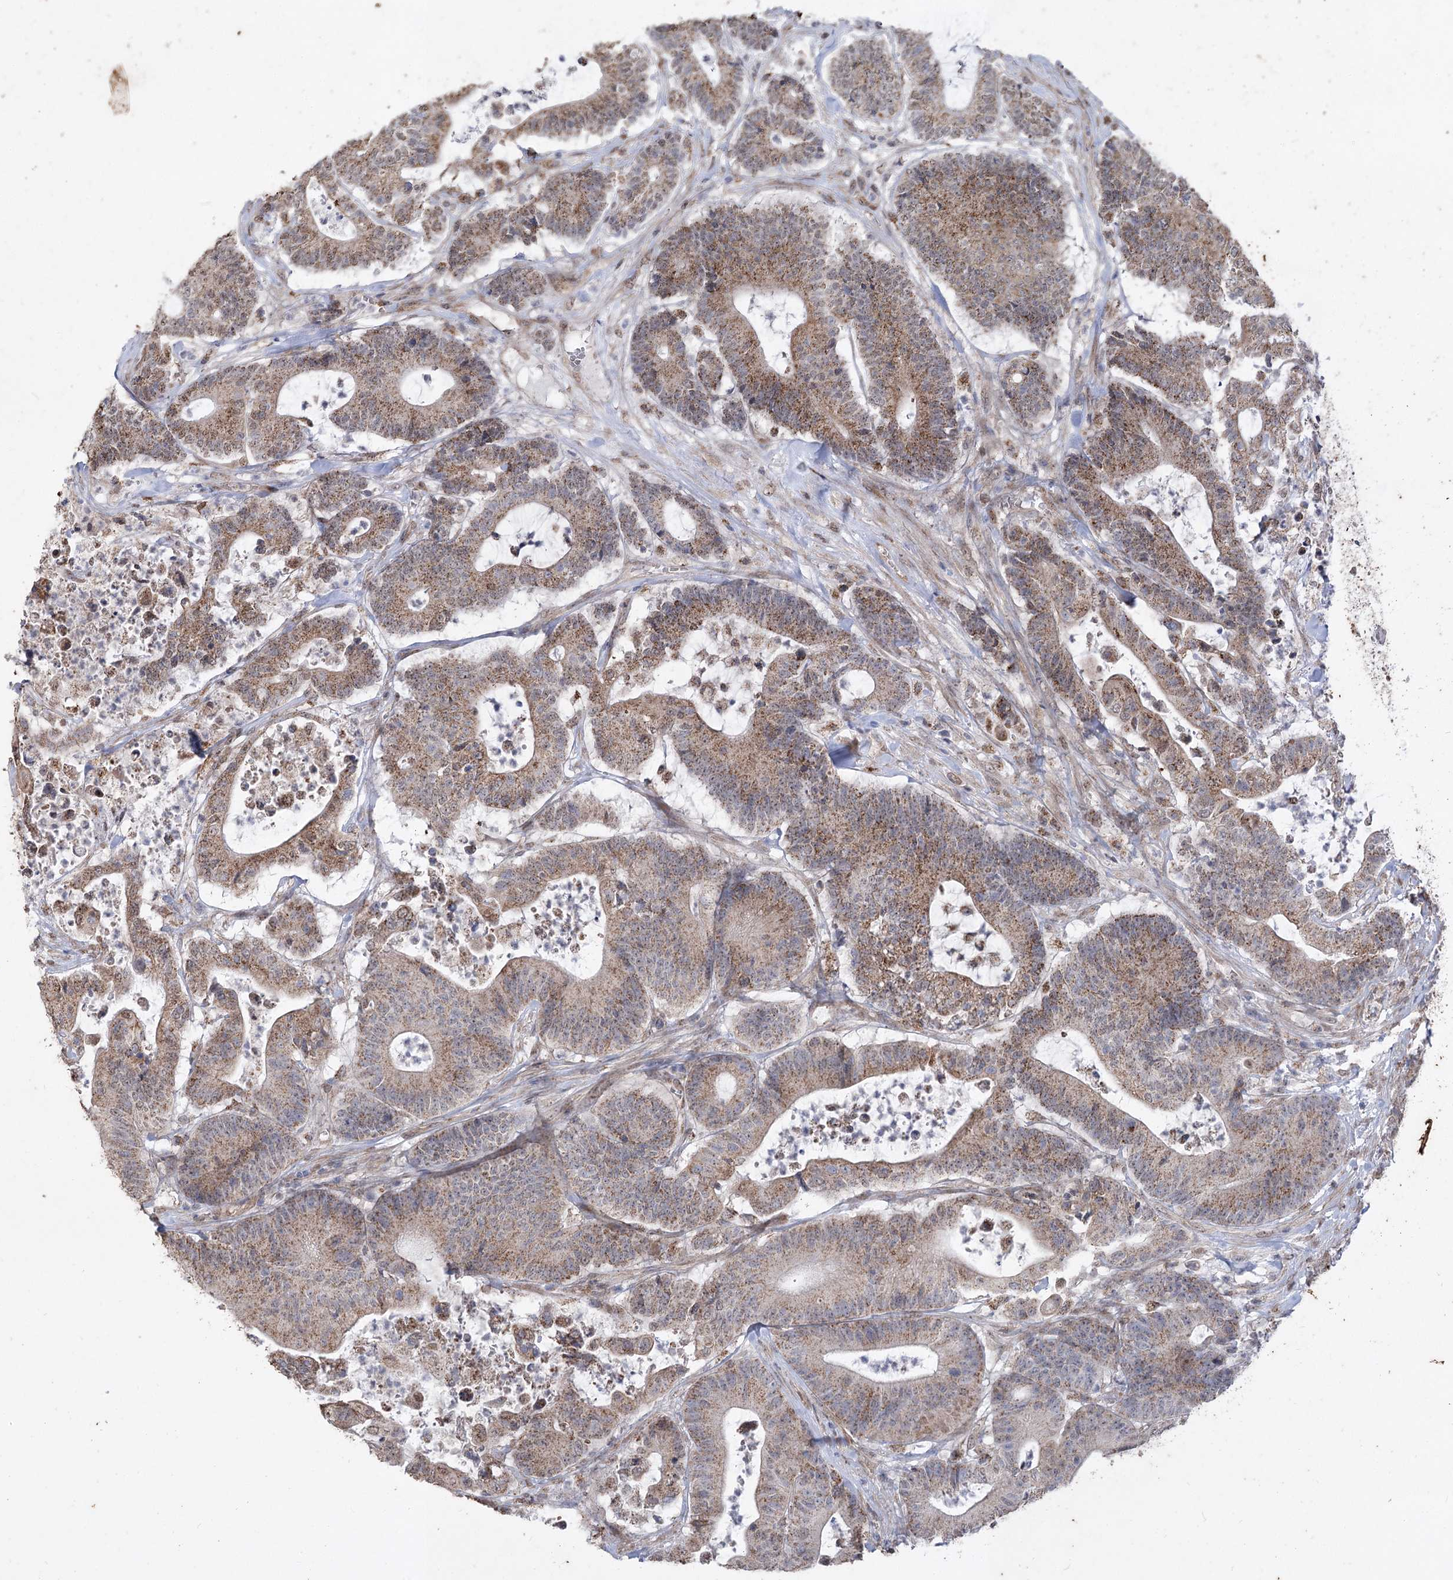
{"staining": {"intensity": "moderate", "quantity": ">75%", "location": "cytoplasmic/membranous"}, "tissue": "colorectal cancer", "cell_type": "Tumor cells", "image_type": "cancer", "snomed": [{"axis": "morphology", "description": "Adenocarcinoma, NOS"}, {"axis": "topography", "description": "Colon"}], "caption": "An IHC photomicrograph of neoplastic tissue is shown. Protein staining in brown labels moderate cytoplasmic/membranous positivity in adenocarcinoma (colorectal) within tumor cells. (DAB (3,3'-diaminobenzidine) IHC with brightfield microscopy, high magnification).", "gene": "ZSCAN23", "patient": {"sex": "female", "age": 84}}